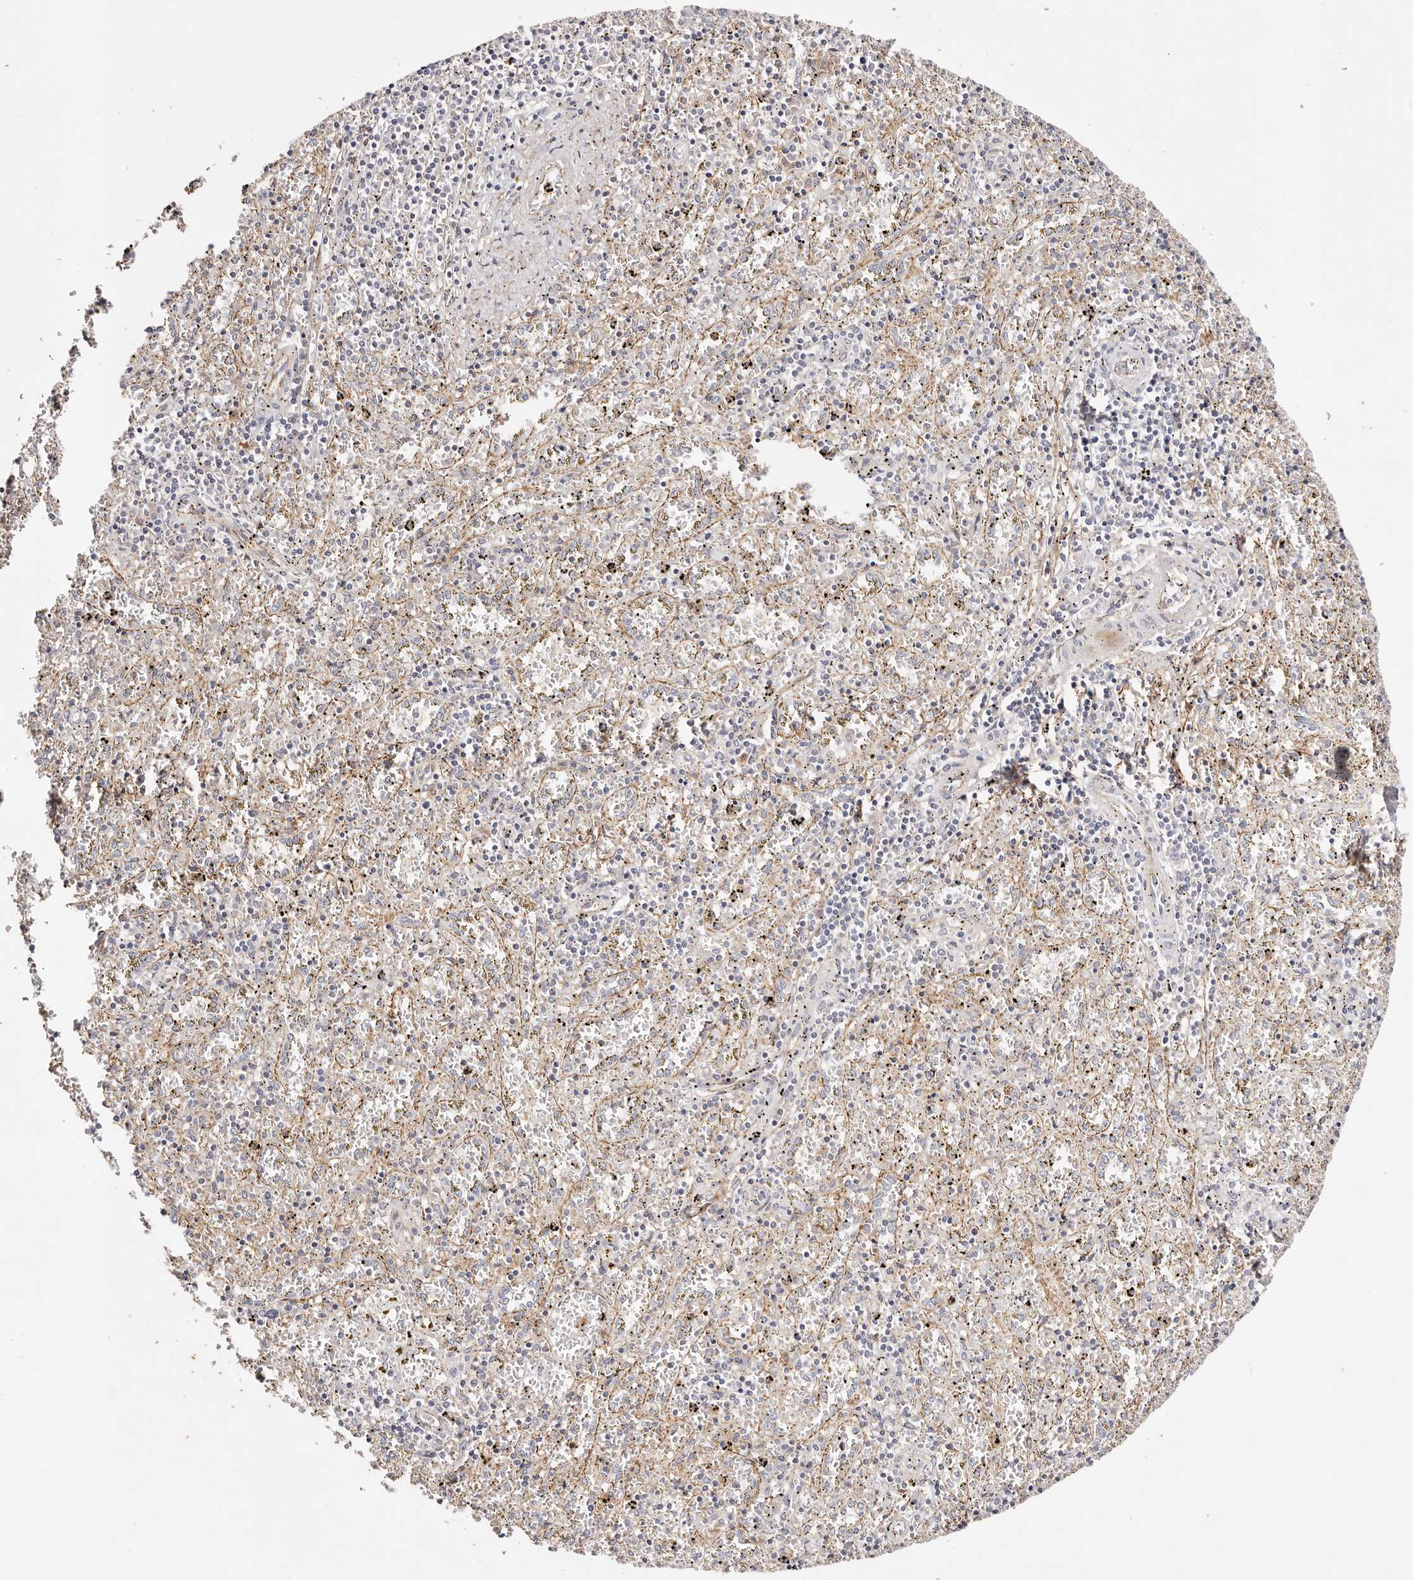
{"staining": {"intensity": "negative", "quantity": "none", "location": "none"}, "tissue": "spleen", "cell_type": "Cells in red pulp", "image_type": "normal", "snomed": [{"axis": "morphology", "description": "Normal tissue, NOS"}, {"axis": "topography", "description": "Spleen"}], "caption": "Immunohistochemistry image of normal human spleen stained for a protein (brown), which displays no staining in cells in red pulp.", "gene": "SLC35B2", "patient": {"sex": "male", "age": 11}}